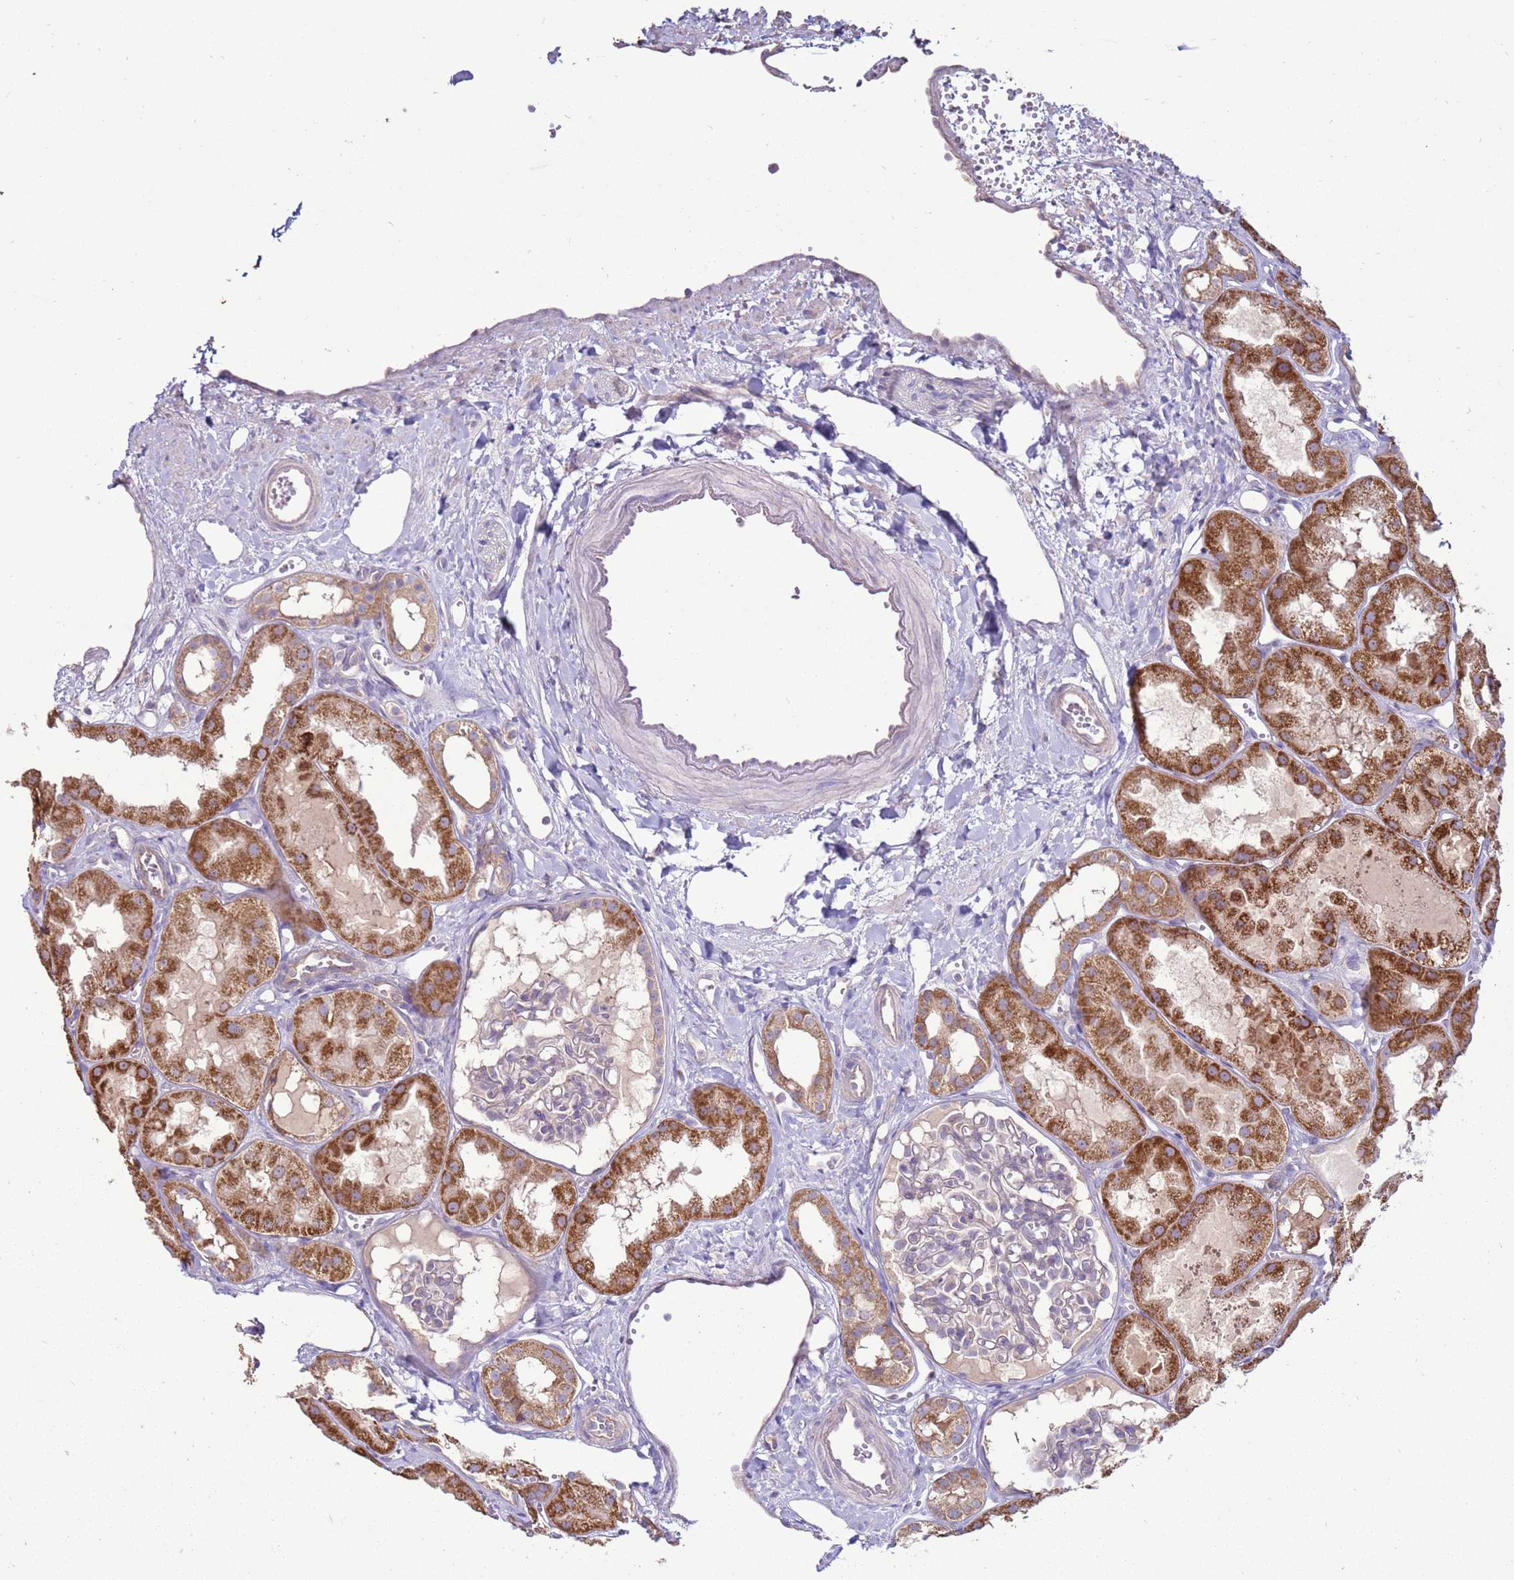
{"staining": {"intensity": "negative", "quantity": "none", "location": "none"}, "tissue": "kidney", "cell_type": "Cells in glomeruli", "image_type": "normal", "snomed": [{"axis": "morphology", "description": "Normal tissue, NOS"}, {"axis": "topography", "description": "Kidney"}], "caption": "IHC micrograph of unremarkable human kidney stained for a protein (brown), which exhibits no staining in cells in glomeruli.", "gene": "TRAPPC4", "patient": {"sex": "male", "age": 16}}